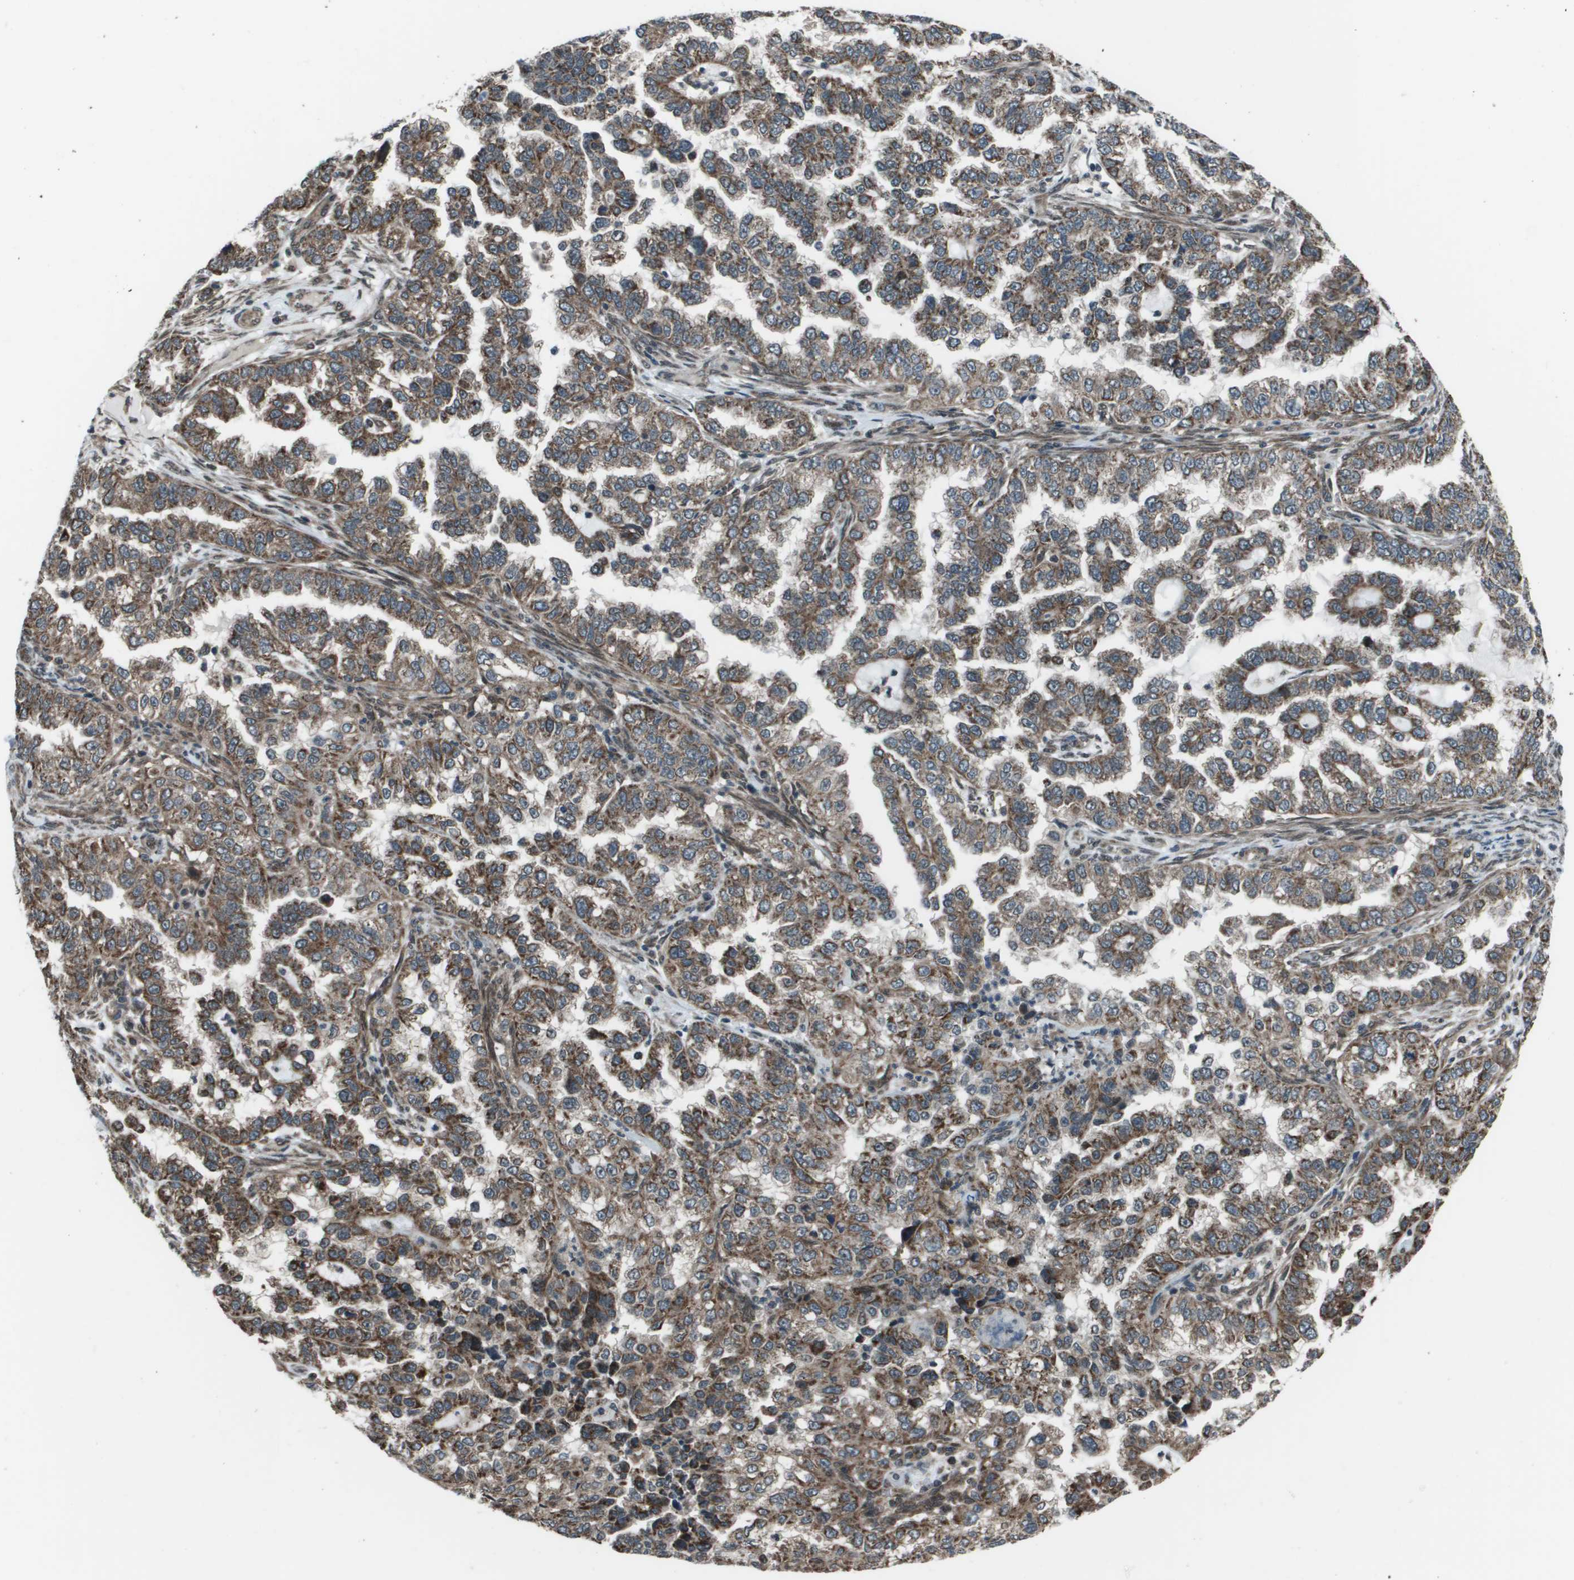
{"staining": {"intensity": "moderate", "quantity": ">75%", "location": "cytoplasmic/membranous"}, "tissue": "endometrial cancer", "cell_type": "Tumor cells", "image_type": "cancer", "snomed": [{"axis": "morphology", "description": "Adenocarcinoma, NOS"}, {"axis": "topography", "description": "Endometrium"}], "caption": "Adenocarcinoma (endometrial) tissue displays moderate cytoplasmic/membranous expression in about >75% of tumor cells", "gene": "PPFIA1", "patient": {"sex": "female", "age": 85}}